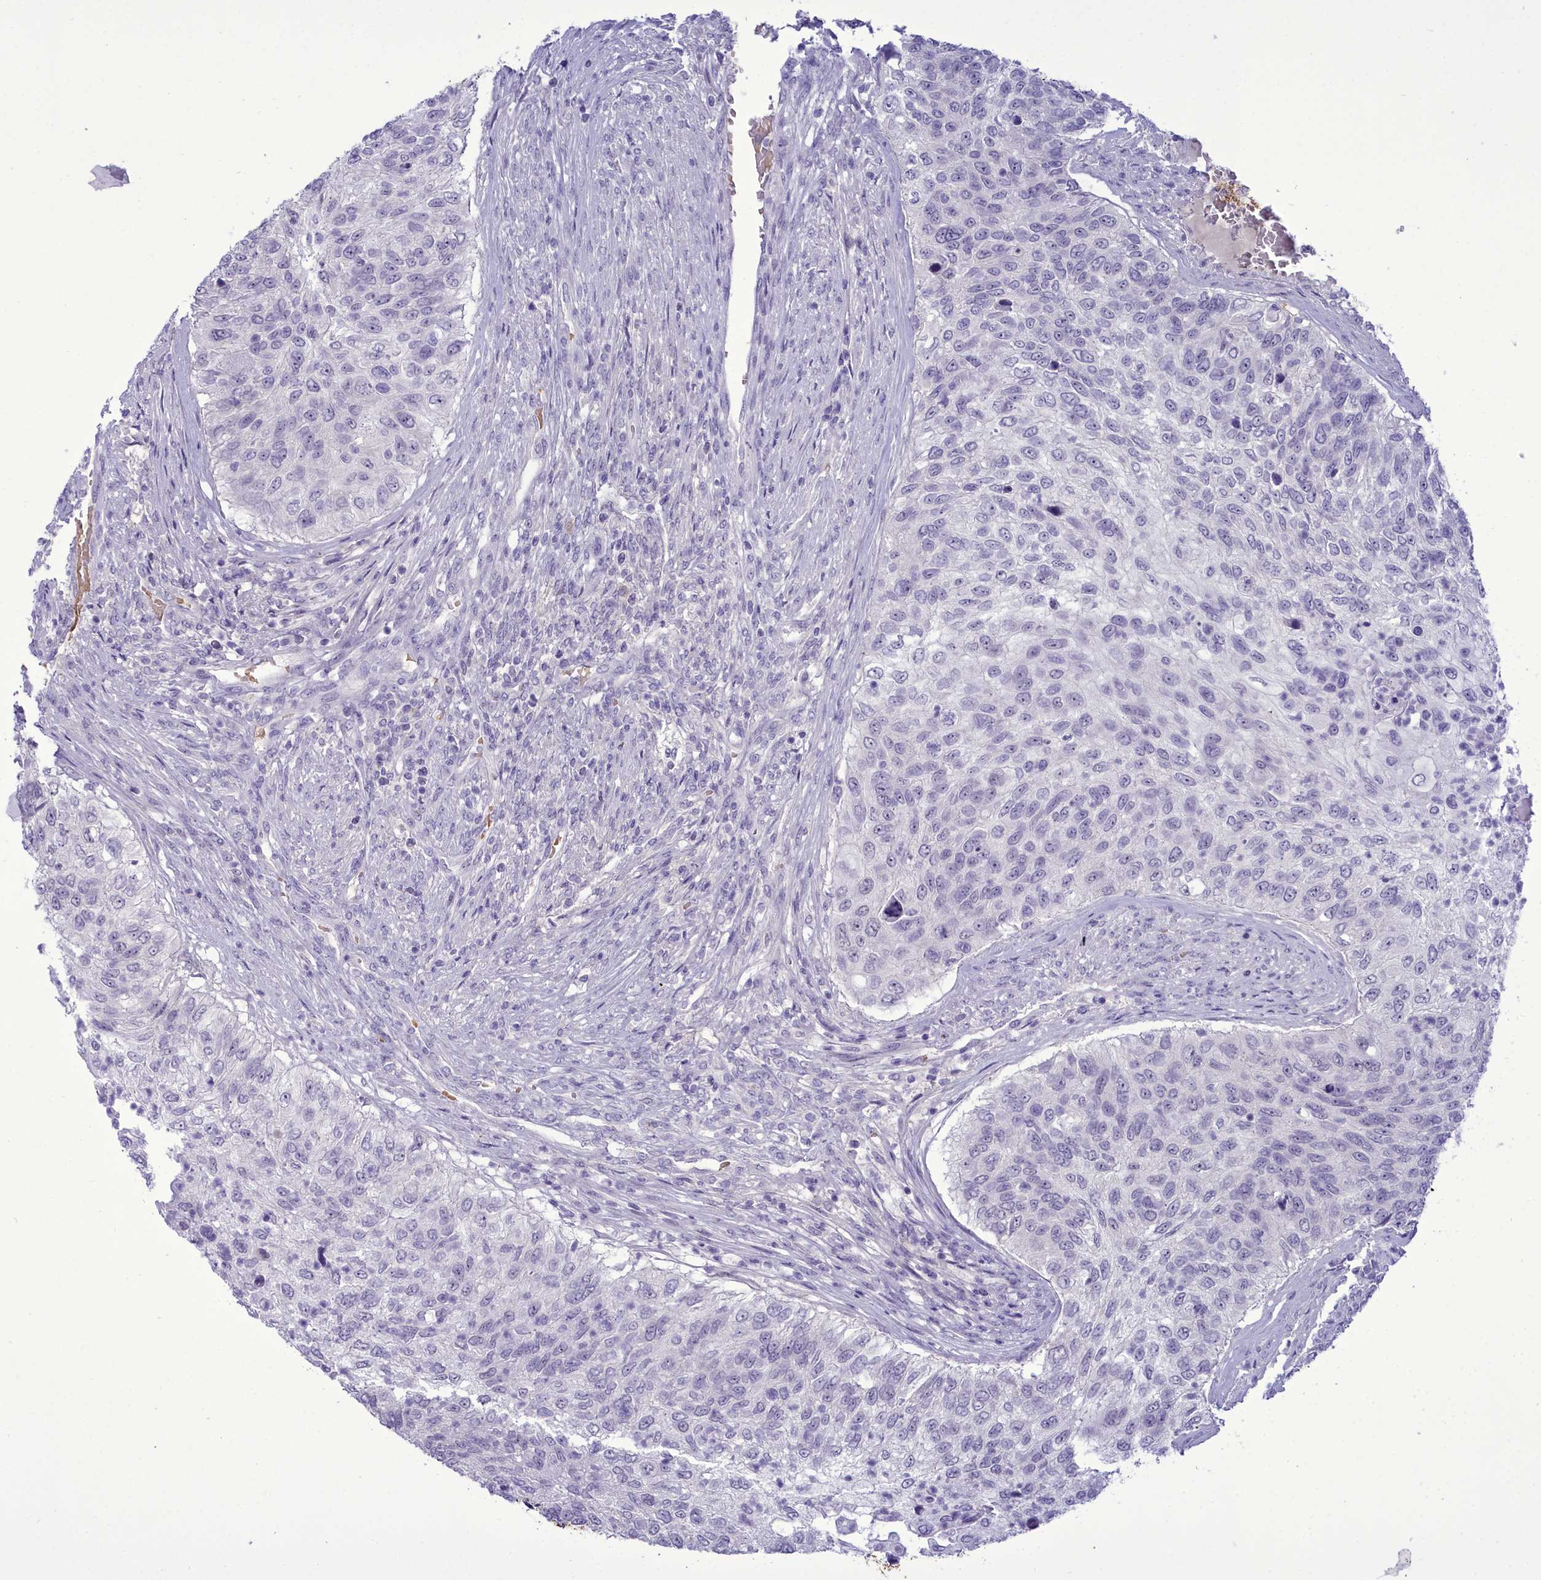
{"staining": {"intensity": "negative", "quantity": "none", "location": "none"}, "tissue": "urothelial cancer", "cell_type": "Tumor cells", "image_type": "cancer", "snomed": [{"axis": "morphology", "description": "Urothelial carcinoma, High grade"}, {"axis": "topography", "description": "Urinary bladder"}], "caption": "This histopathology image is of high-grade urothelial carcinoma stained with IHC to label a protein in brown with the nuclei are counter-stained blue. There is no staining in tumor cells.", "gene": "OSTN", "patient": {"sex": "female", "age": 60}}